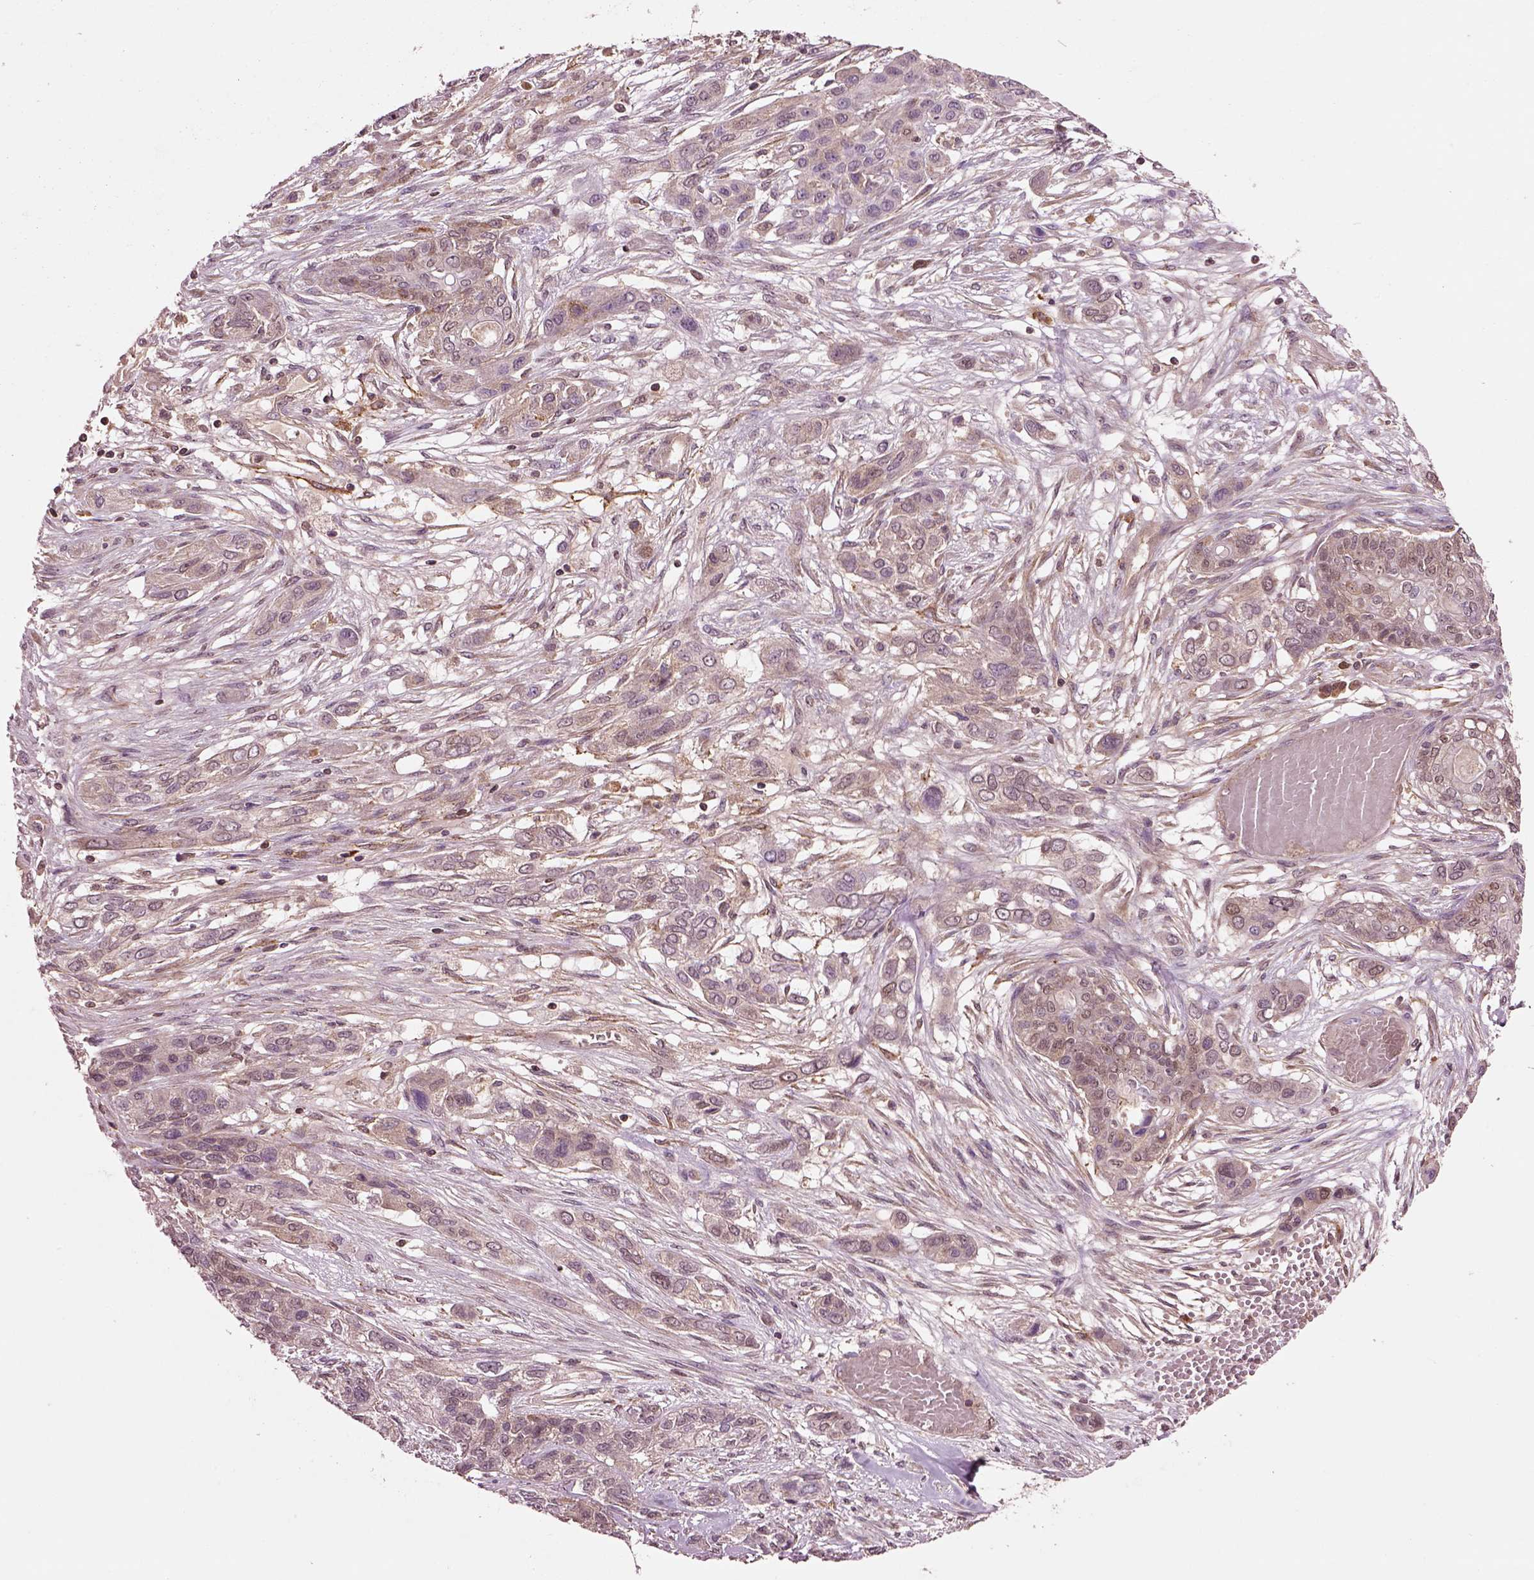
{"staining": {"intensity": "weak", "quantity": "25%-75%", "location": "cytoplasmic/membranous"}, "tissue": "lung cancer", "cell_type": "Tumor cells", "image_type": "cancer", "snomed": [{"axis": "morphology", "description": "Squamous cell carcinoma, NOS"}, {"axis": "topography", "description": "Lung"}], "caption": "Weak cytoplasmic/membranous staining for a protein is seen in approximately 25%-75% of tumor cells of lung cancer (squamous cell carcinoma) using immunohistochemistry.", "gene": "MDP1", "patient": {"sex": "female", "age": 70}}